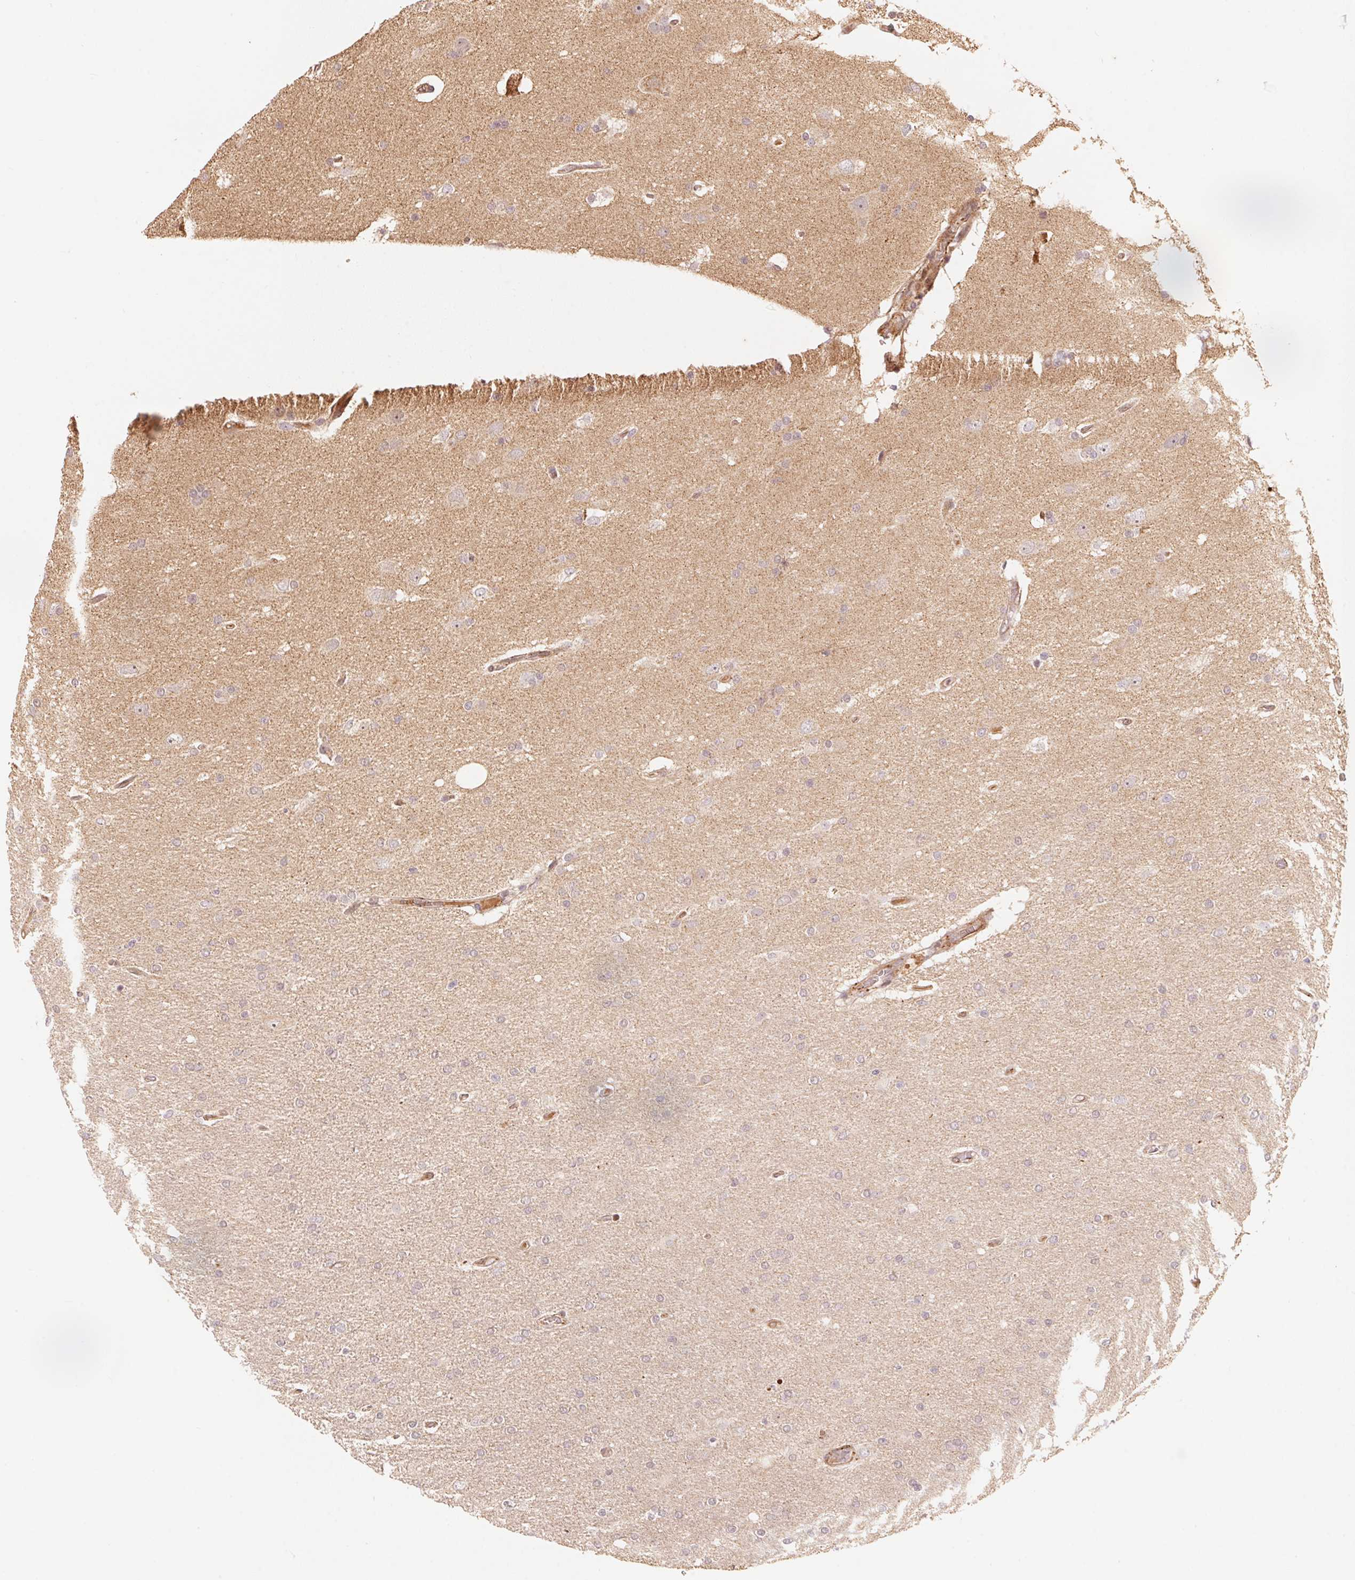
{"staining": {"intensity": "negative", "quantity": "none", "location": "none"}, "tissue": "glioma", "cell_type": "Tumor cells", "image_type": "cancer", "snomed": [{"axis": "morphology", "description": "Glioma, malignant, High grade"}, {"axis": "topography", "description": "Cerebral cortex"}], "caption": "IHC histopathology image of human glioma stained for a protein (brown), which demonstrates no positivity in tumor cells. (DAB immunohistochemistry, high magnification).", "gene": "TNIP2", "patient": {"sex": "male", "age": 70}}